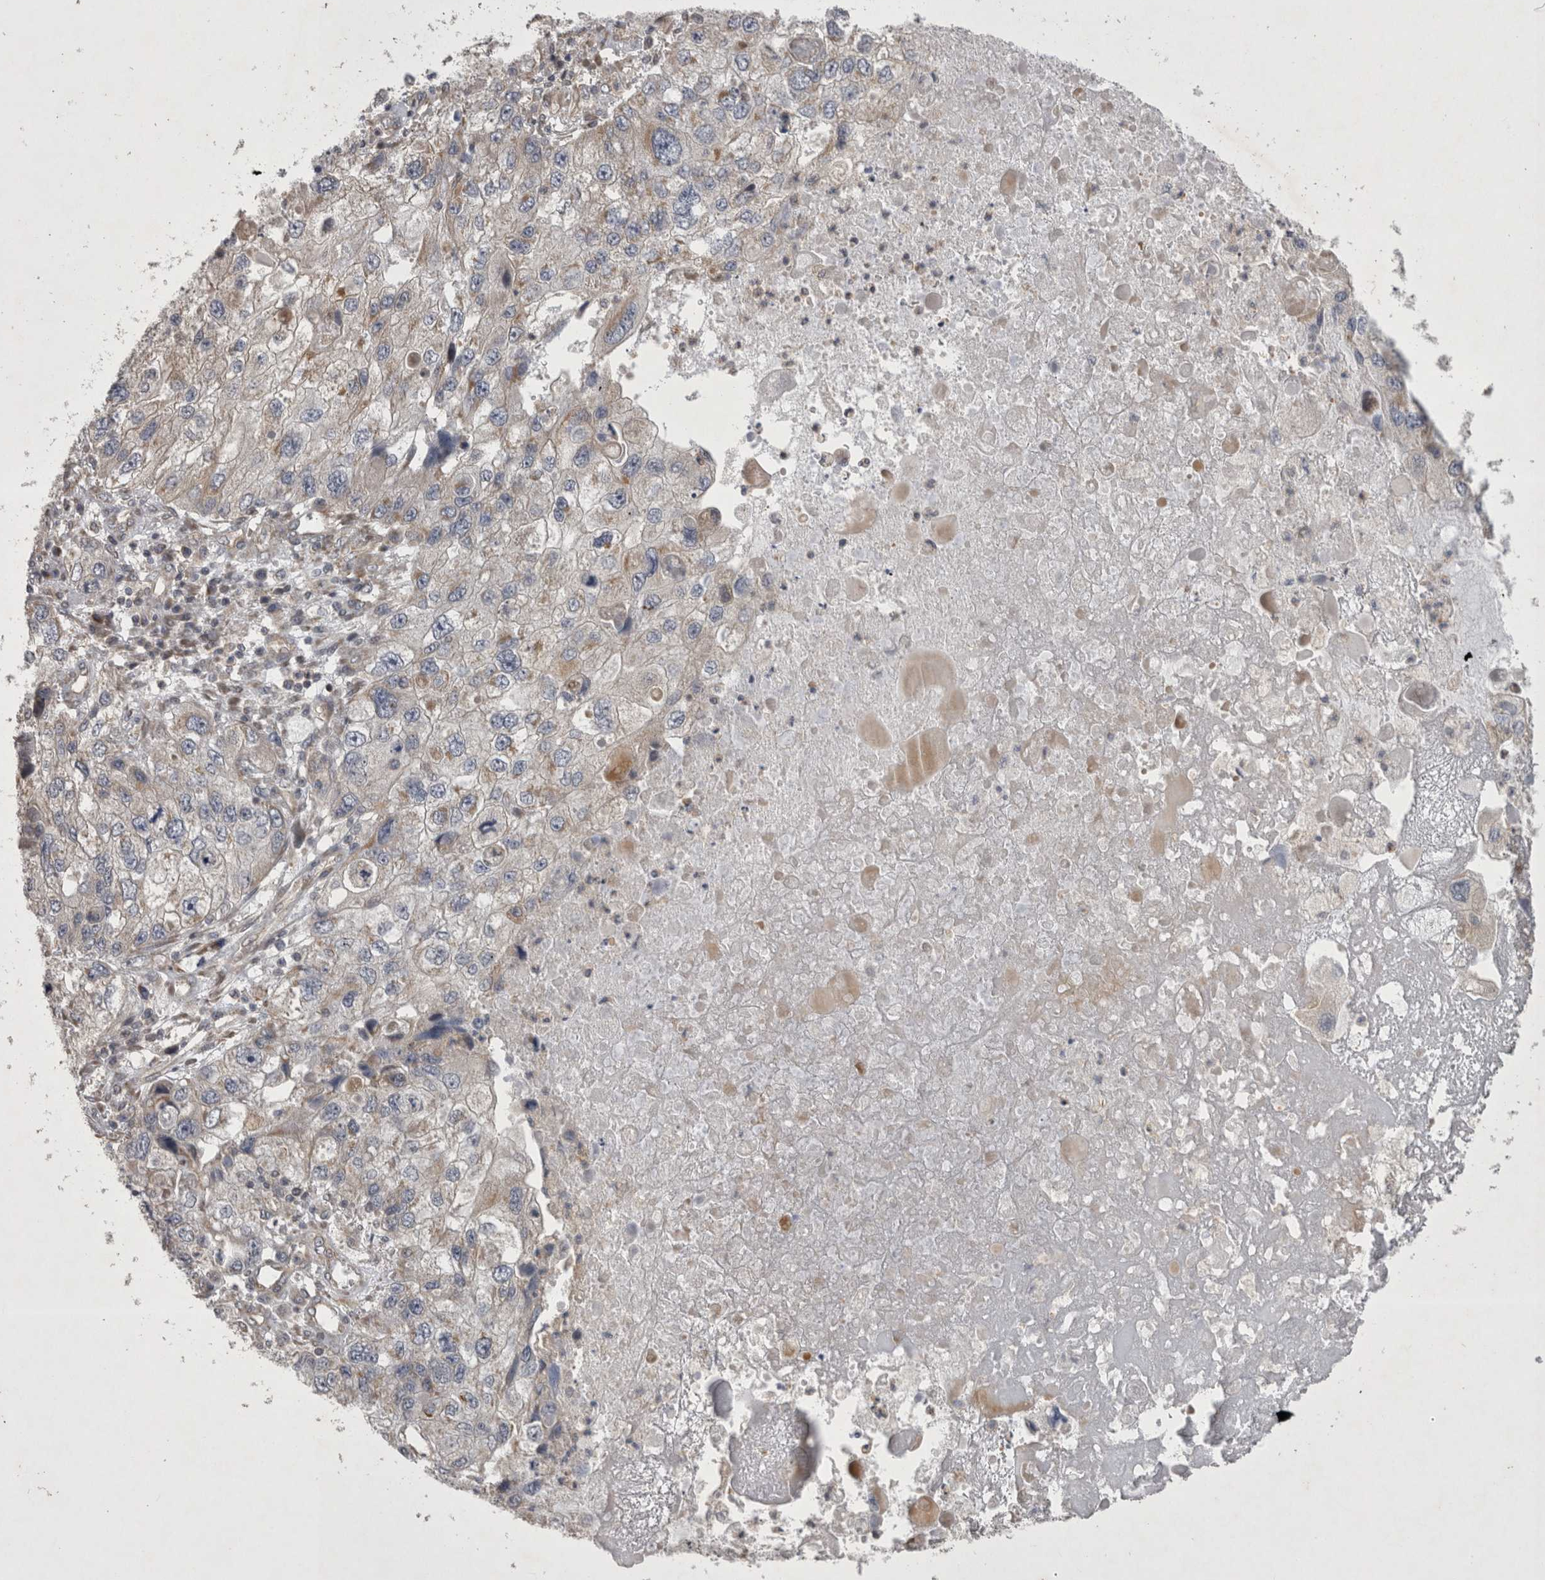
{"staining": {"intensity": "negative", "quantity": "none", "location": "none"}, "tissue": "endometrial cancer", "cell_type": "Tumor cells", "image_type": "cancer", "snomed": [{"axis": "morphology", "description": "Adenocarcinoma, NOS"}, {"axis": "topography", "description": "Endometrium"}], "caption": "The micrograph exhibits no staining of tumor cells in endometrial adenocarcinoma. The staining is performed using DAB brown chromogen with nuclei counter-stained in using hematoxylin.", "gene": "TSPOAP1", "patient": {"sex": "female", "age": 49}}